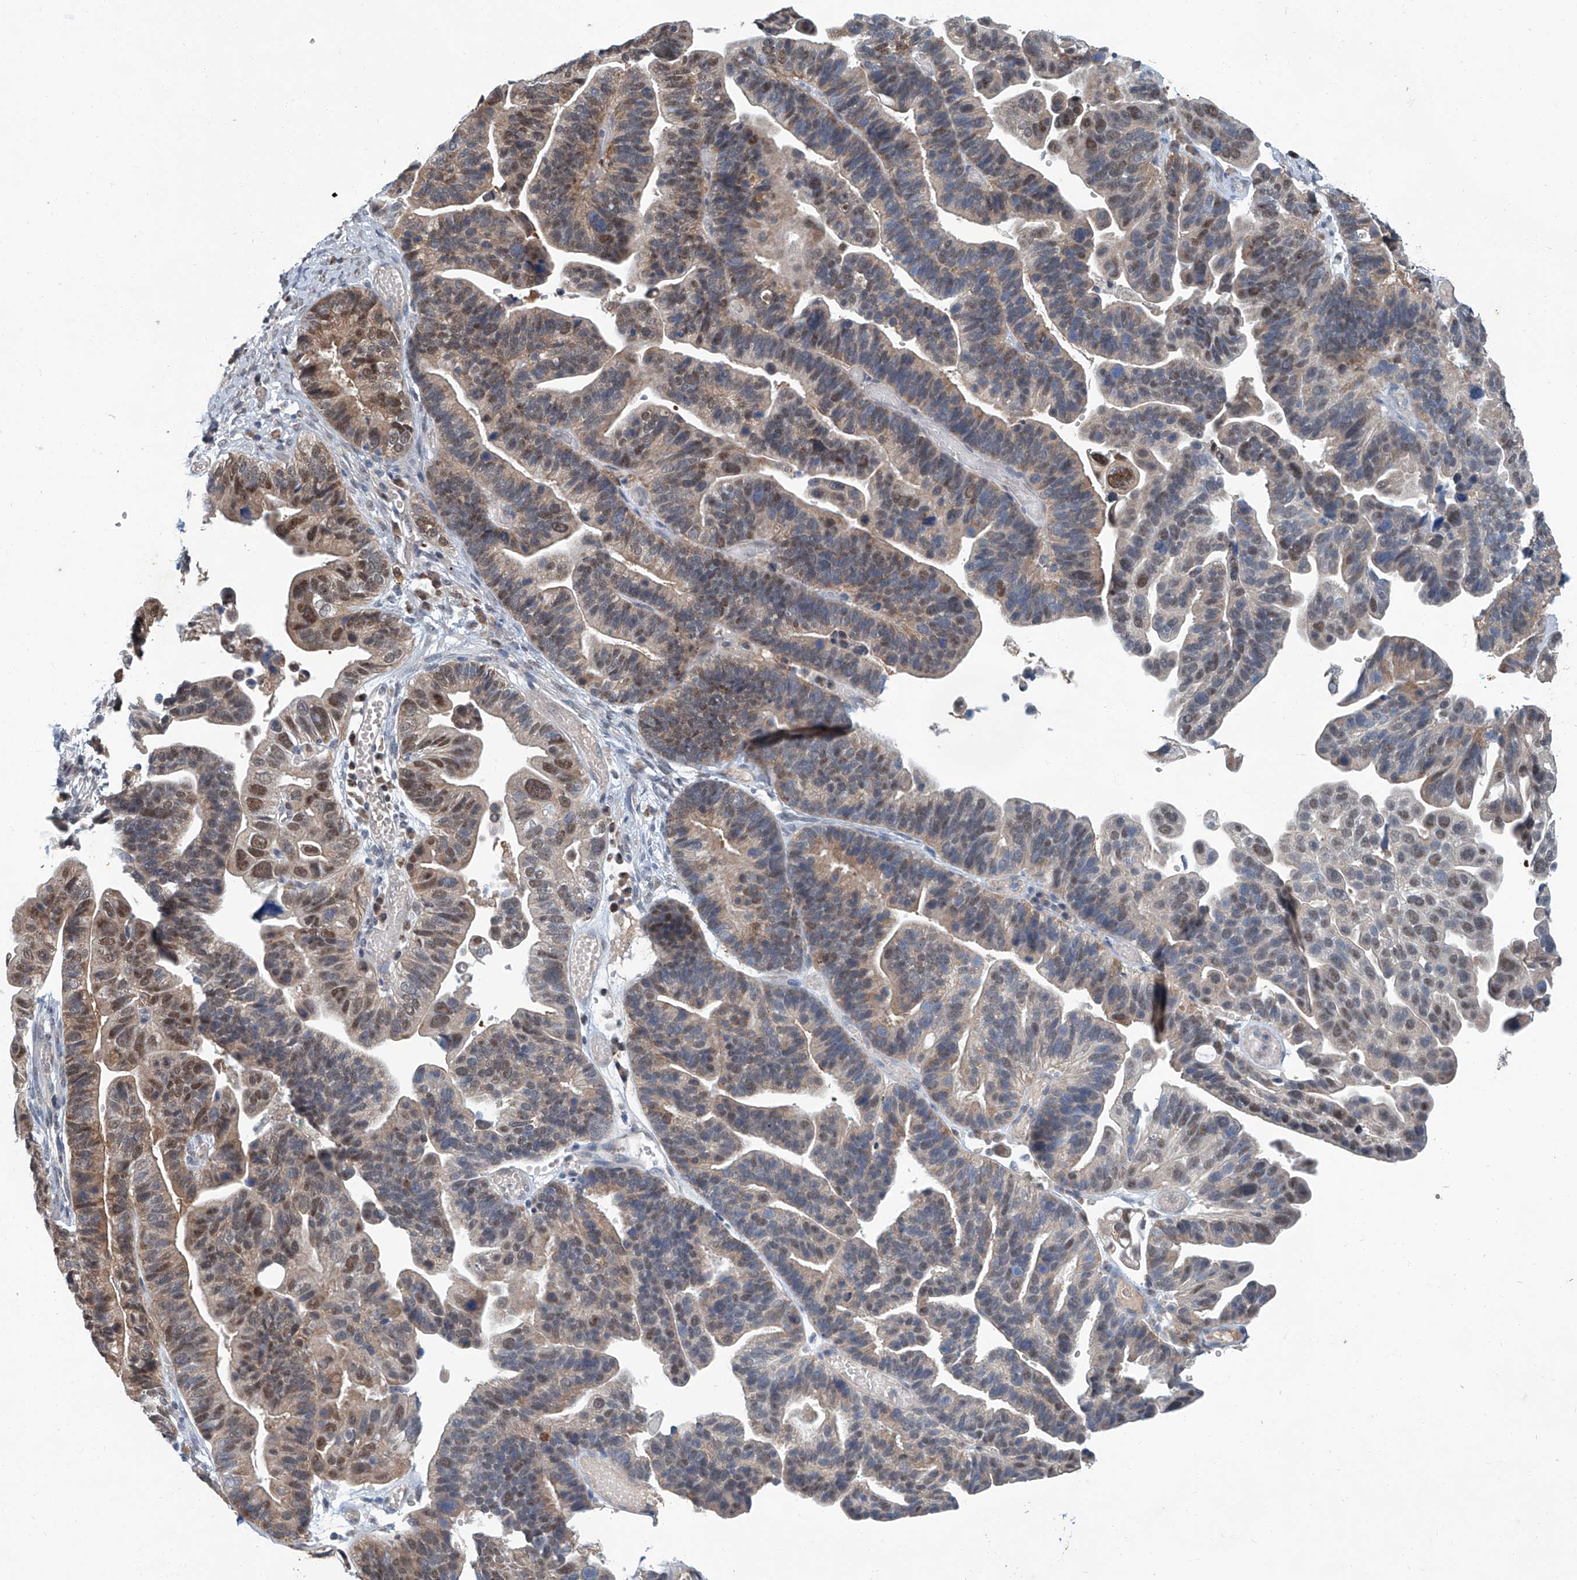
{"staining": {"intensity": "moderate", "quantity": ">75%", "location": "cytoplasmic/membranous,nuclear"}, "tissue": "ovarian cancer", "cell_type": "Tumor cells", "image_type": "cancer", "snomed": [{"axis": "morphology", "description": "Cystadenocarcinoma, serous, NOS"}, {"axis": "topography", "description": "Ovary"}], "caption": "The immunohistochemical stain shows moderate cytoplasmic/membranous and nuclear expression in tumor cells of ovarian cancer (serous cystadenocarcinoma) tissue. Nuclei are stained in blue.", "gene": "CLK1", "patient": {"sex": "female", "age": 56}}